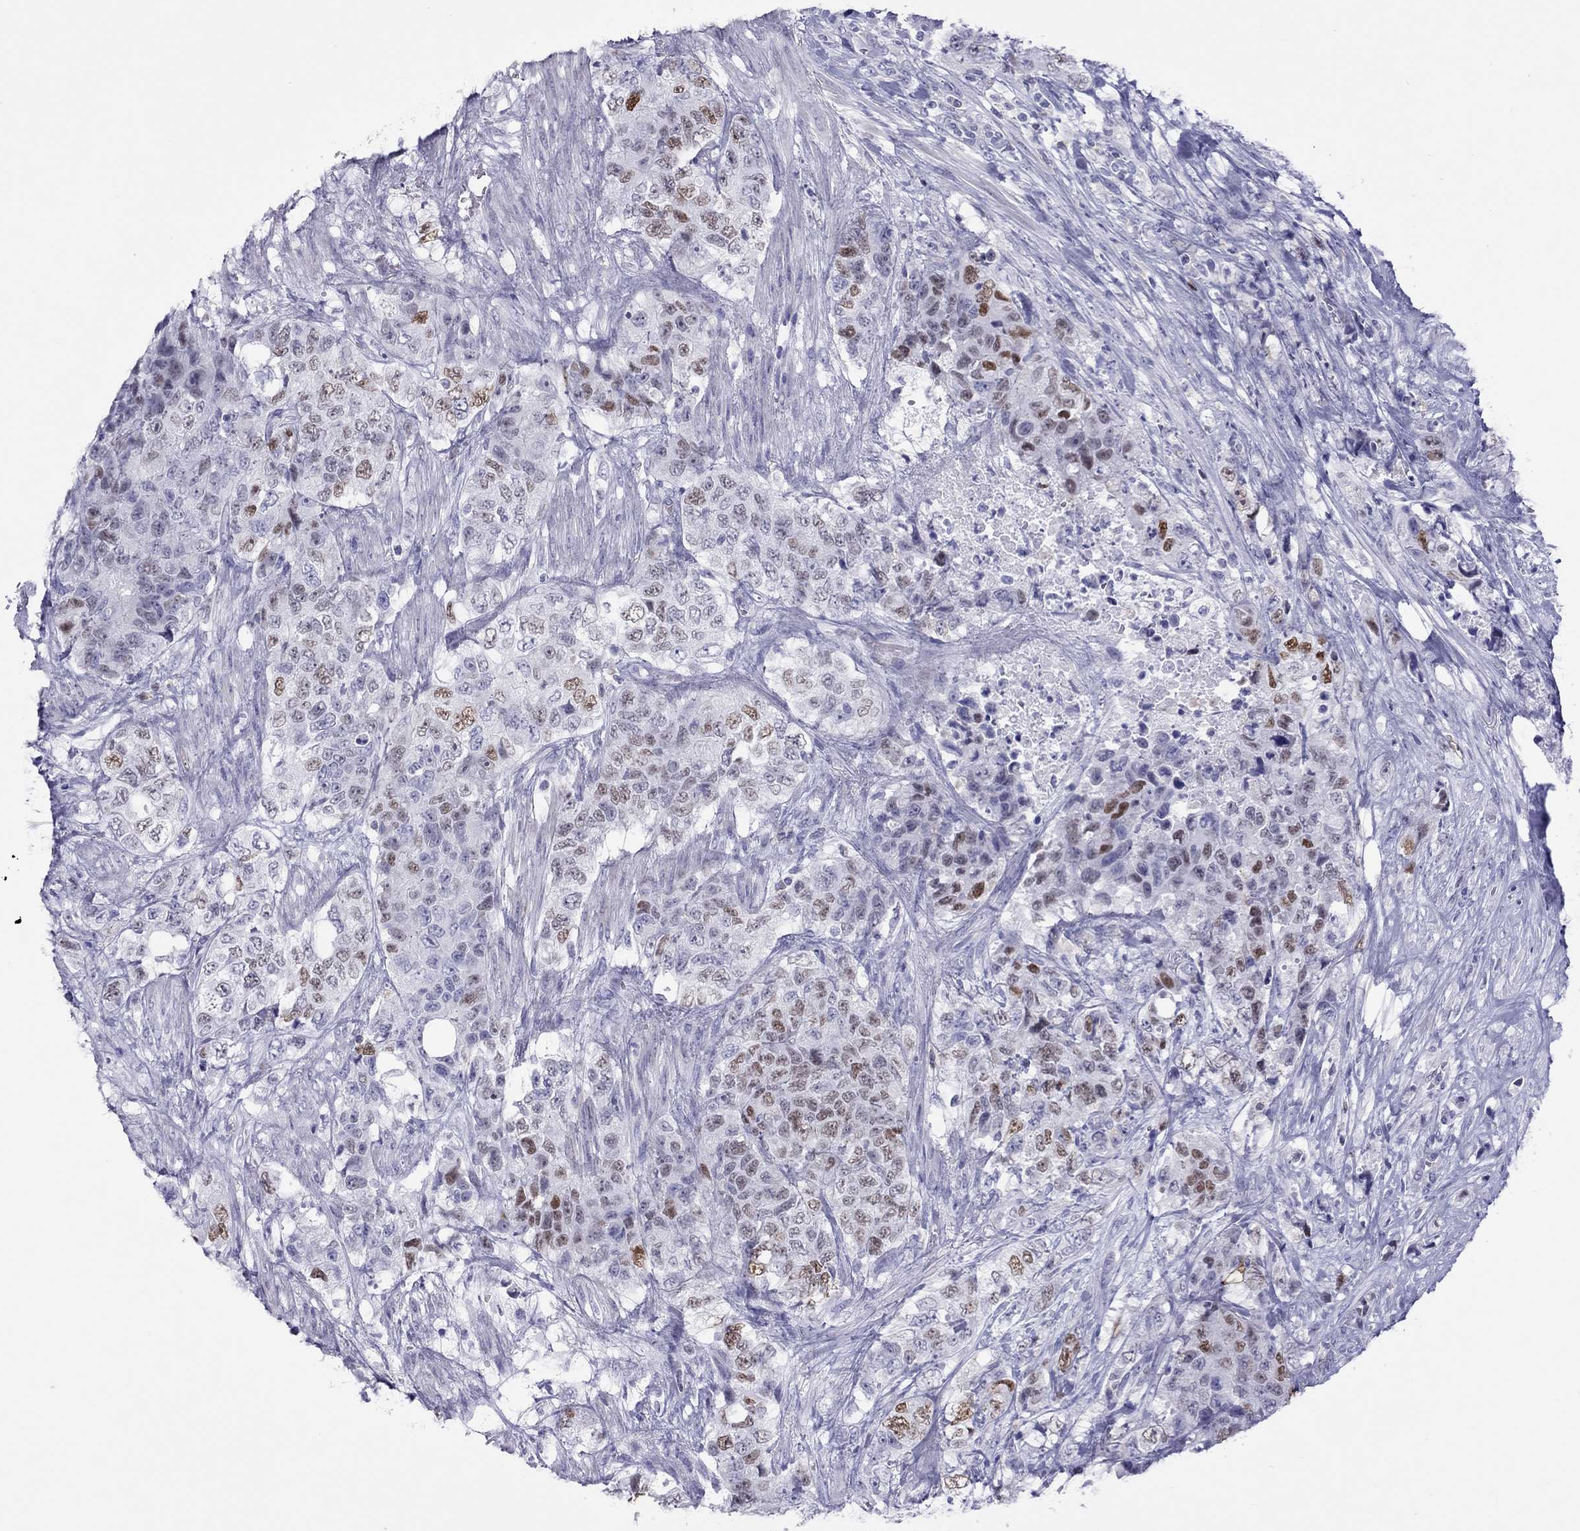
{"staining": {"intensity": "strong", "quantity": "<25%", "location": "nuclear"}, "tissue": "urothelial cancer", "cell_type": "Tumor cells", "image_type": "cancer", "snomed": [{"axis": "morphology", "description": "Urothelial carcinoma, High grade"}, {"axis": "topography", "description": "Urinary bladder"}], "caption": "Strong nuclear staining for a protein is present in approximately <25% of tumor cells of urothelial cancer using immunohistochemistry.", "gene": "STAG3", "patient": {"sex": "female", "age": 78}}